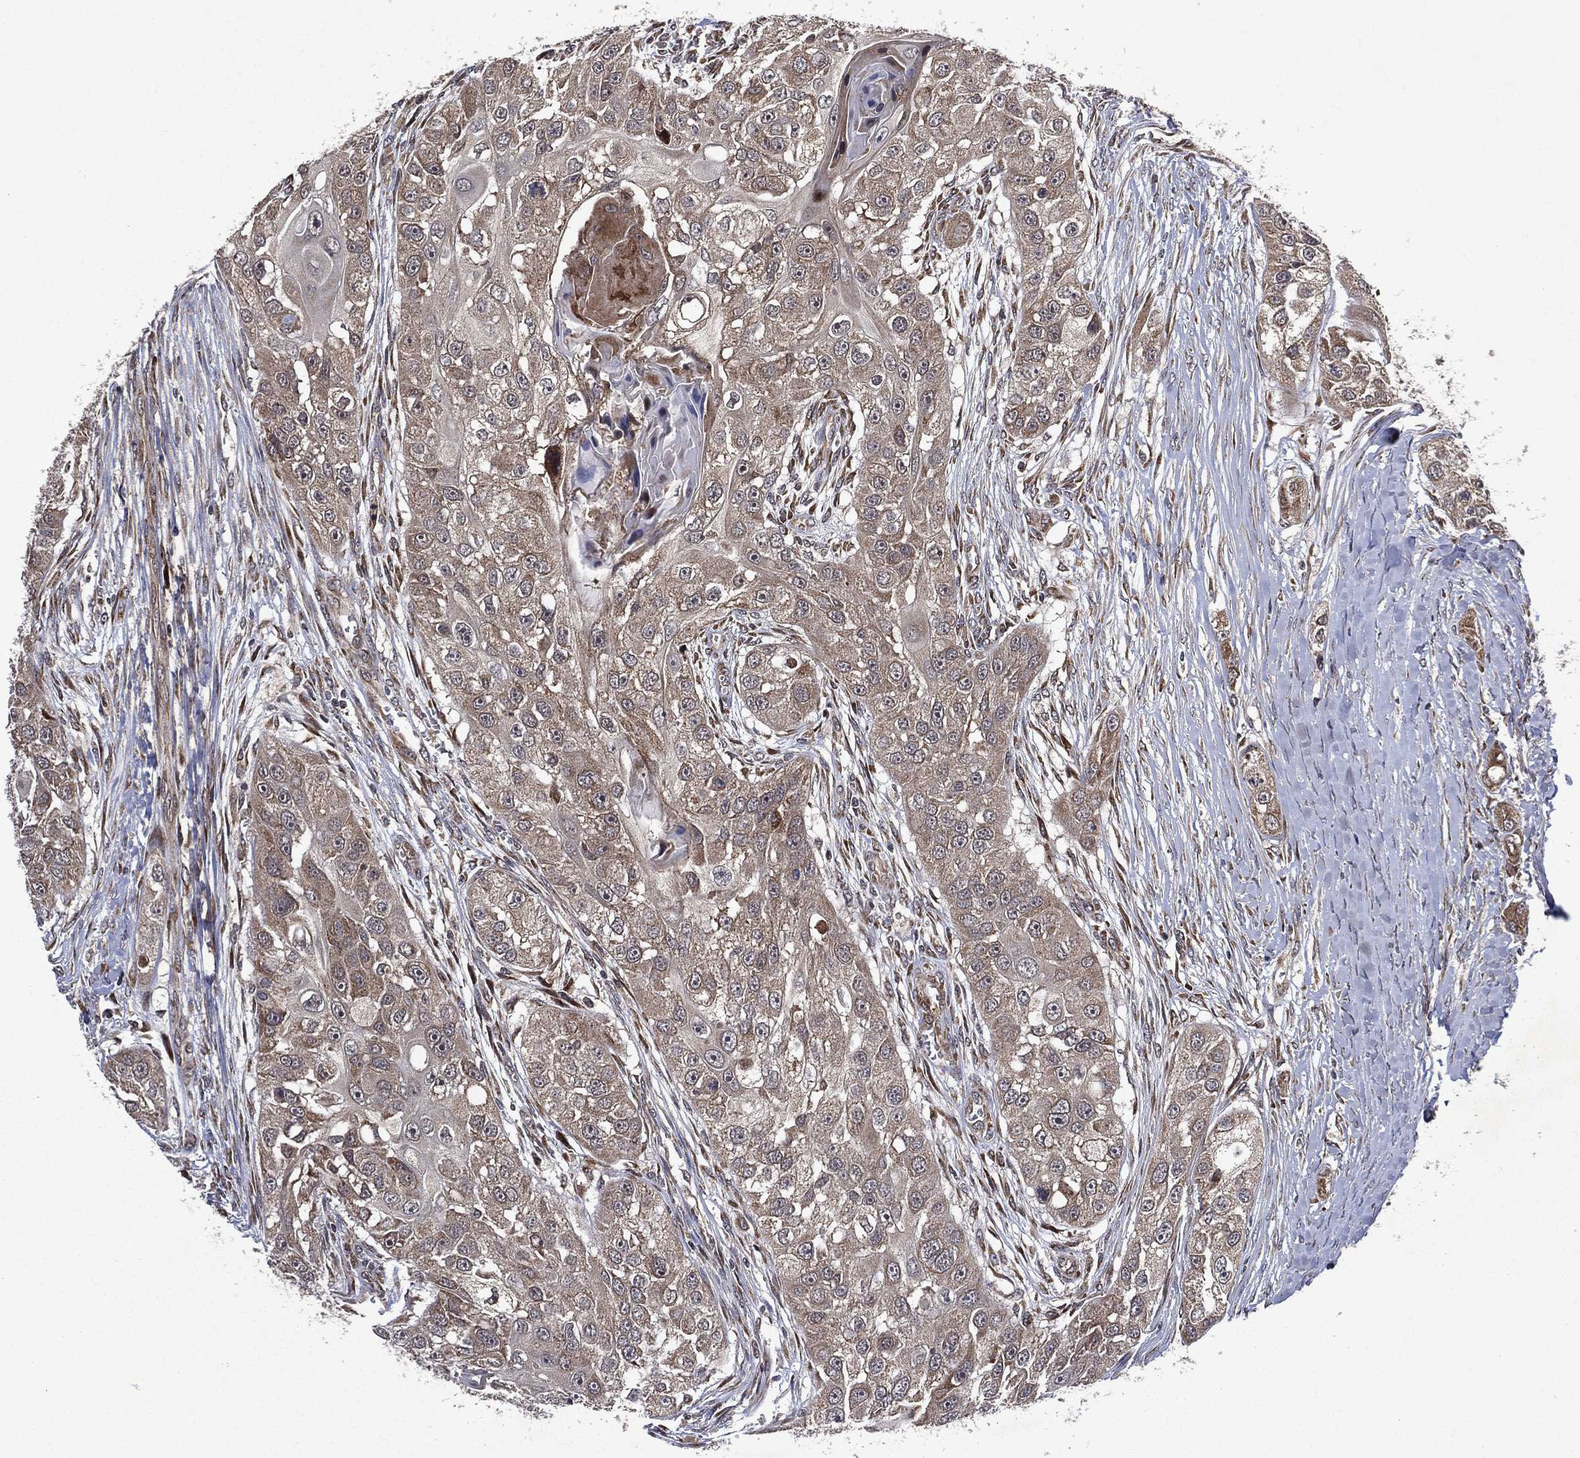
{"staining": {"intensity": "moderate", "quantity": "25%-75%", "location": "cytoplasmic/membranous"}, "tissue": "head and neck cancer", "cell_type": "Tumor cells", "image_type": "cancer", "snomed": [{"axis": "morphology", "description": "Normal tissue, NOS"}, {"axis": "morphology", "description": "Squamous cell carcinoma, NOS"}, {"axis": "topography", "description": "Skeletal muscle"}, {"axis": "topography", "description": "Head-Neck"}], "caption": "The photomicrograph shows immunohistochemical staining of head and neck squamous cell carcinoma. There is moderate cytoplasmic/membranous staining is present in approximately 25%-75% of tumor cells.", "gene": "RAB11FIP4", "patient": {"sex": "male", "age": 51}}